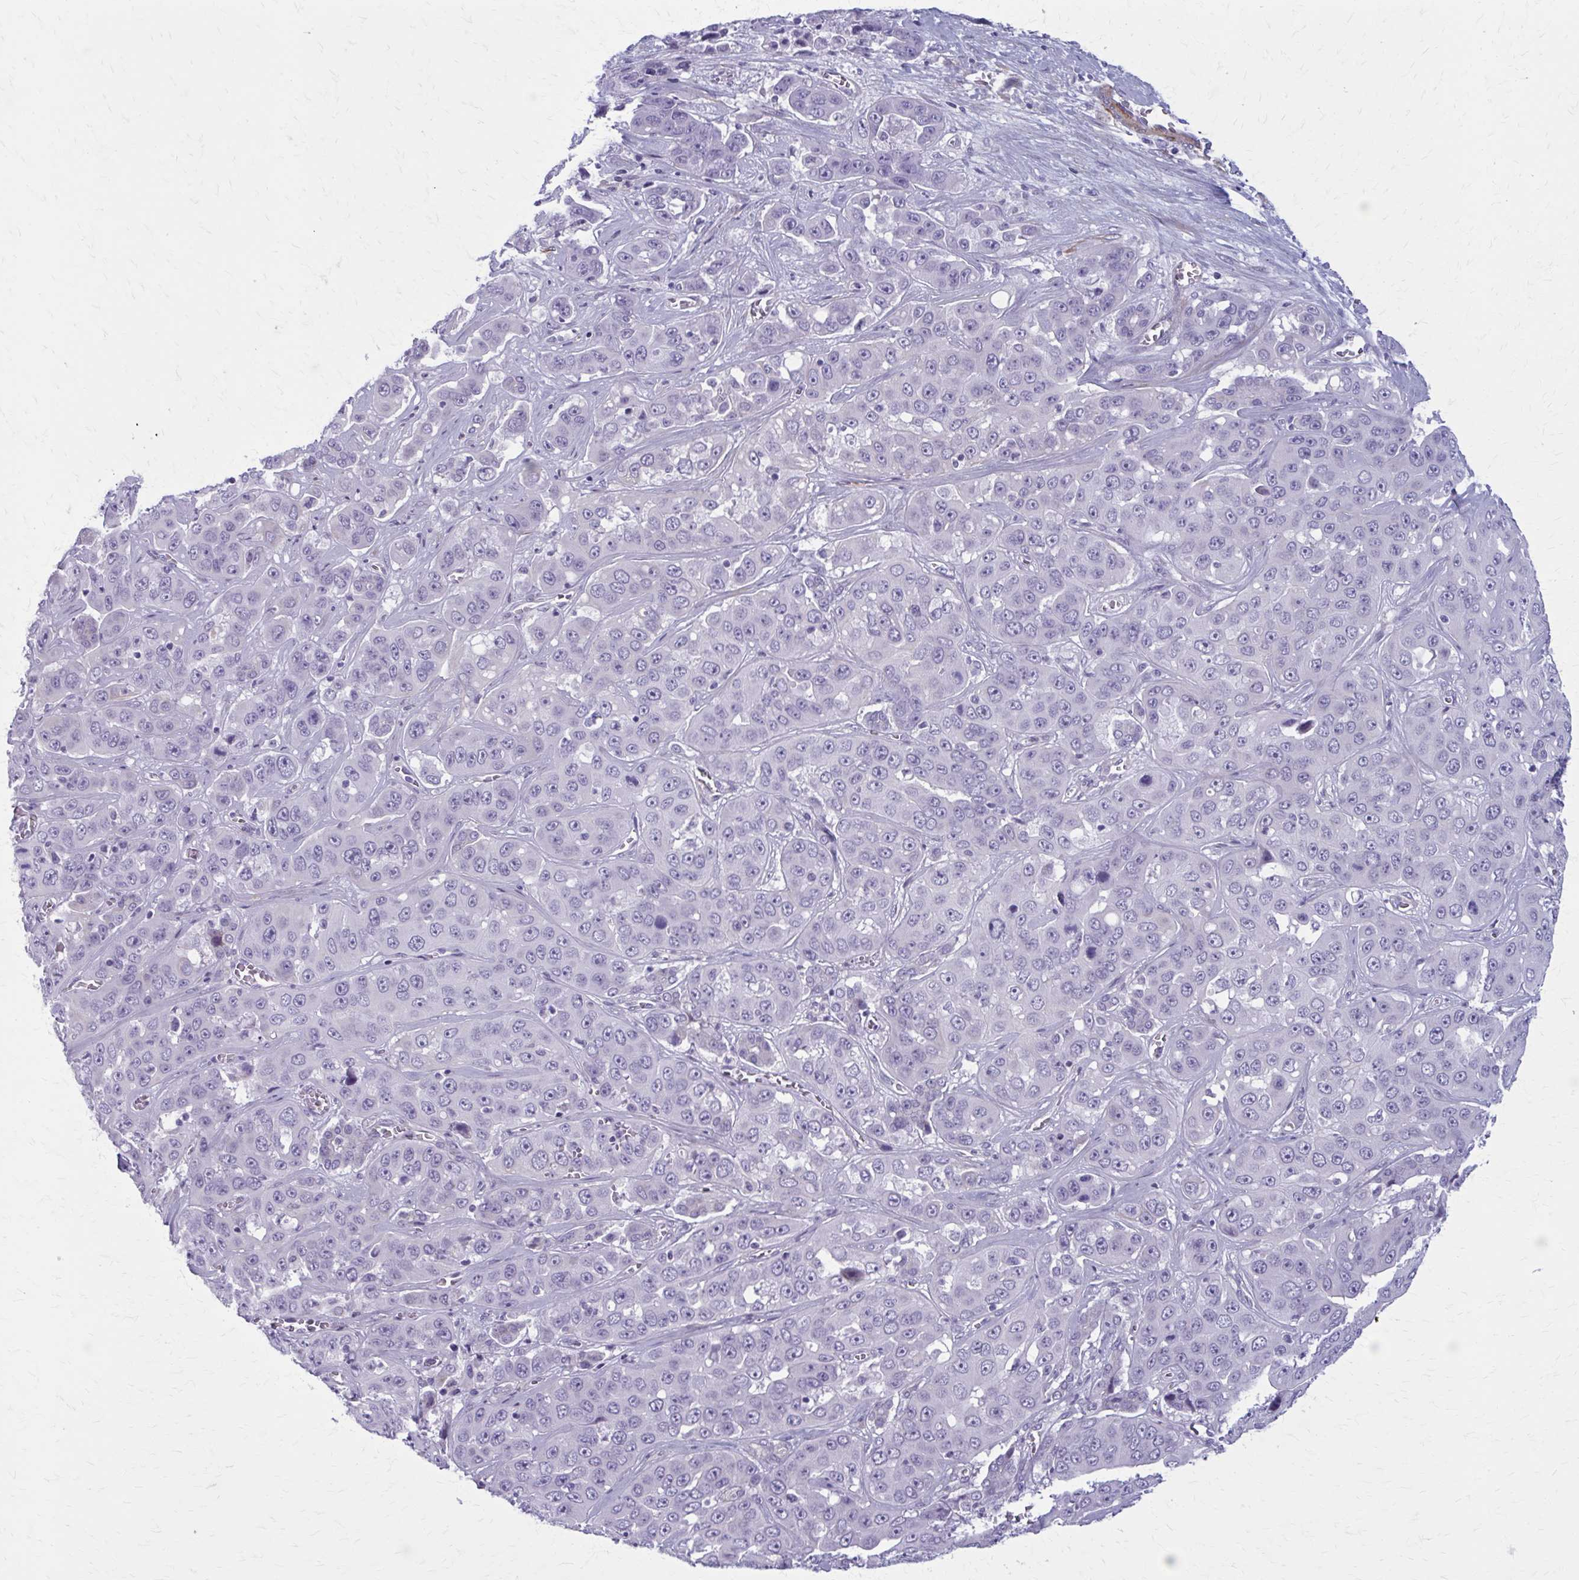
{"staining": {"intensity": "negative", "quantity": "none", "location": "none"}, "tissue": "liver cancer", "cell_type": "Tumor cells", "image_type": "cancer", "snomed": [{"axis": "morphology", "description": "Cholangiocarcinoma"}, {"axis": "topography", "description": "Liver"}], "caption": "Protein analysis of liver cancer reveals no significant staining in tumor cells.", "gene": "AKAP12", "patient": {"sex": "female", "age": 52}}